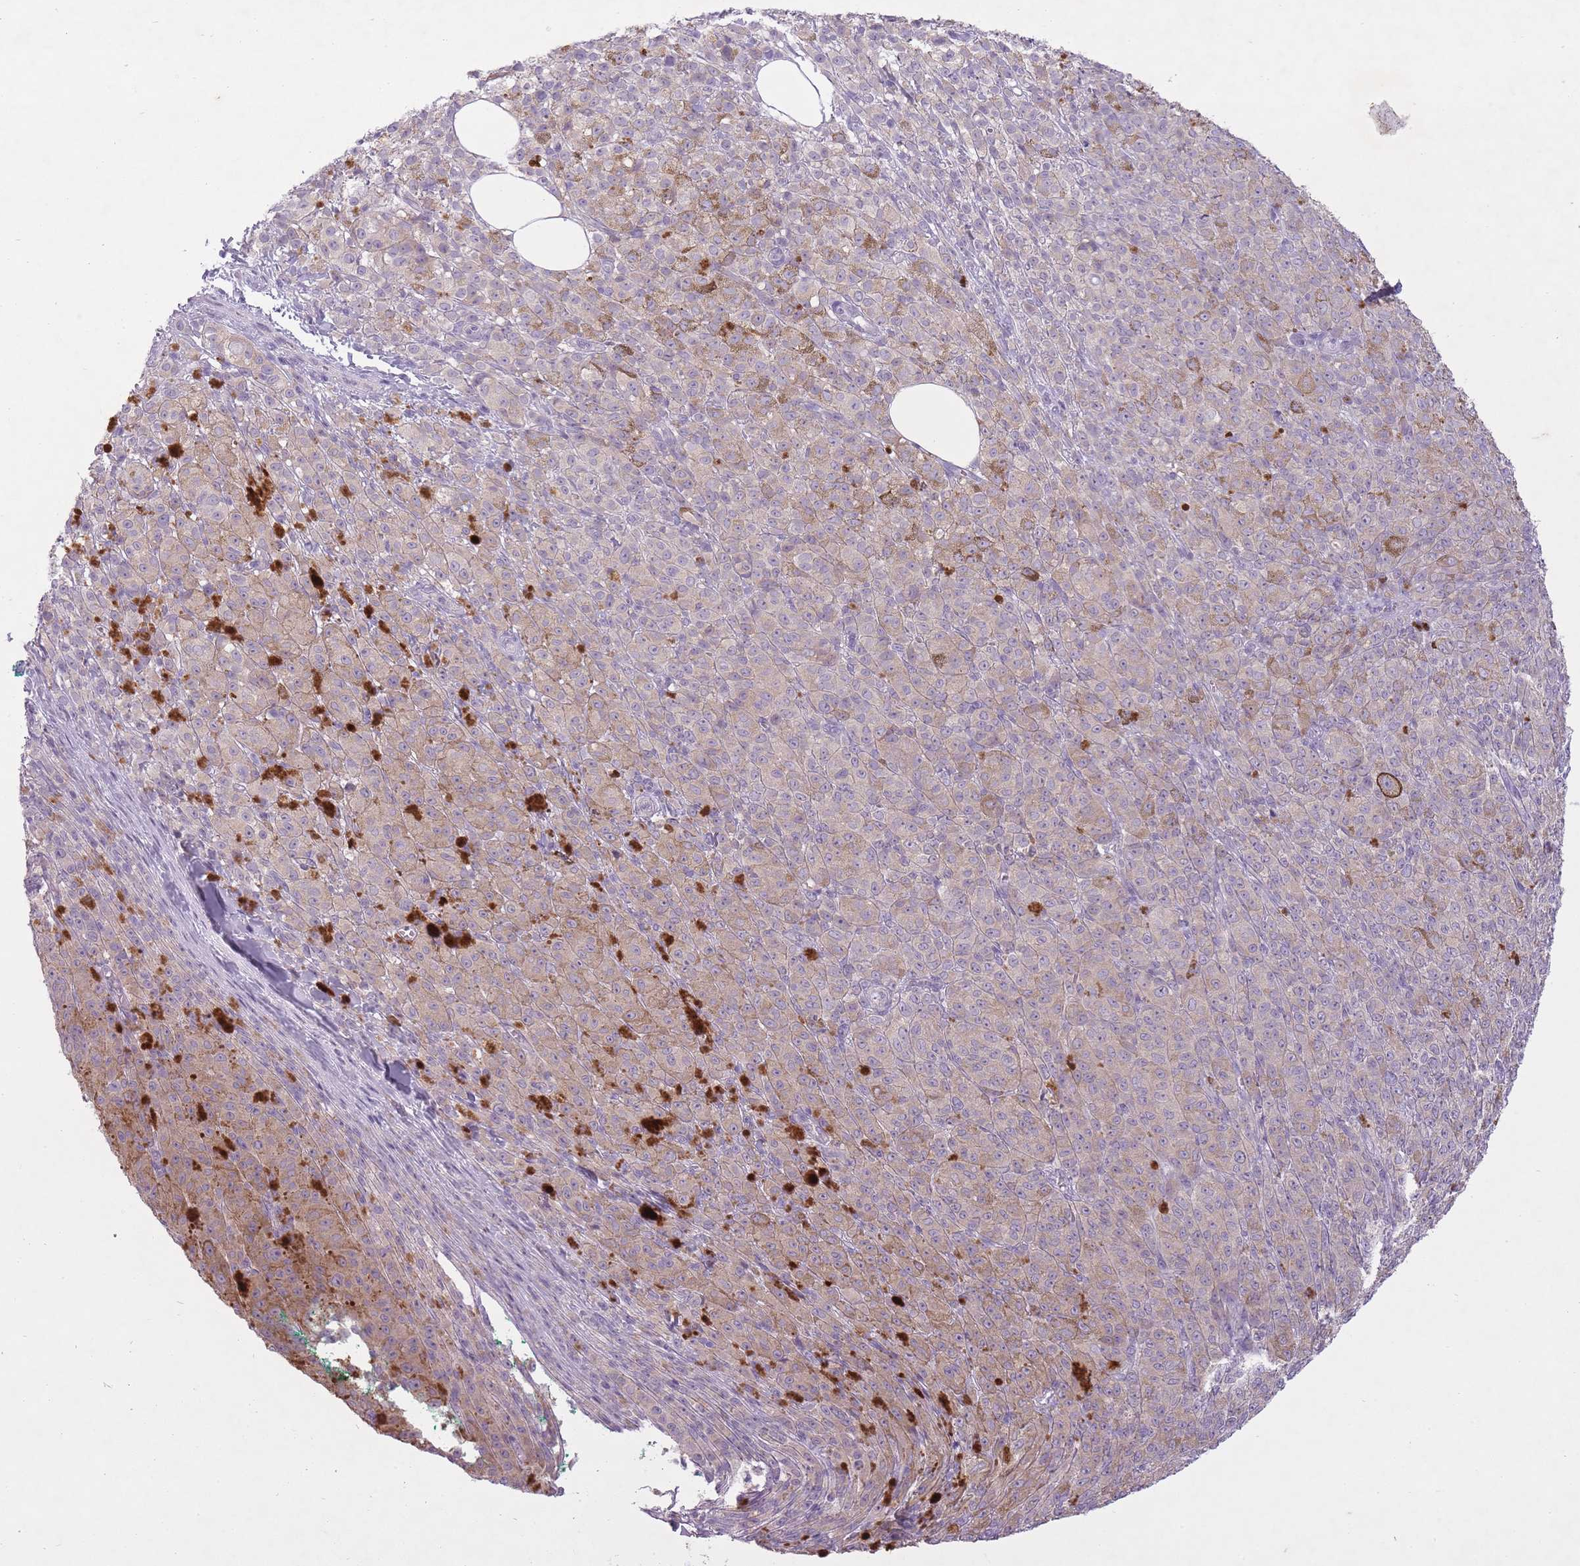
{"staining": {"intensity": "weak", "quantity": "25%-75%", "location": "cytoplasmic/membranous"}, "tissue": "melanoma", "cell_type": "Tumor cells", "image_type": "cancer", "snomed": [{"axis": "morphology", "description": "Malignant melanoma, NOS"}, {"axis": "topography", "description": "Skin"}], "caption": "Weak cytoplasmic/membranous staining for a protein is appreciated in about 25%-75% of tumor cells of melanoma using immunohistochemistry.", "gene": "FAM43B", "patient": {"sex": "female", "age": 52}}